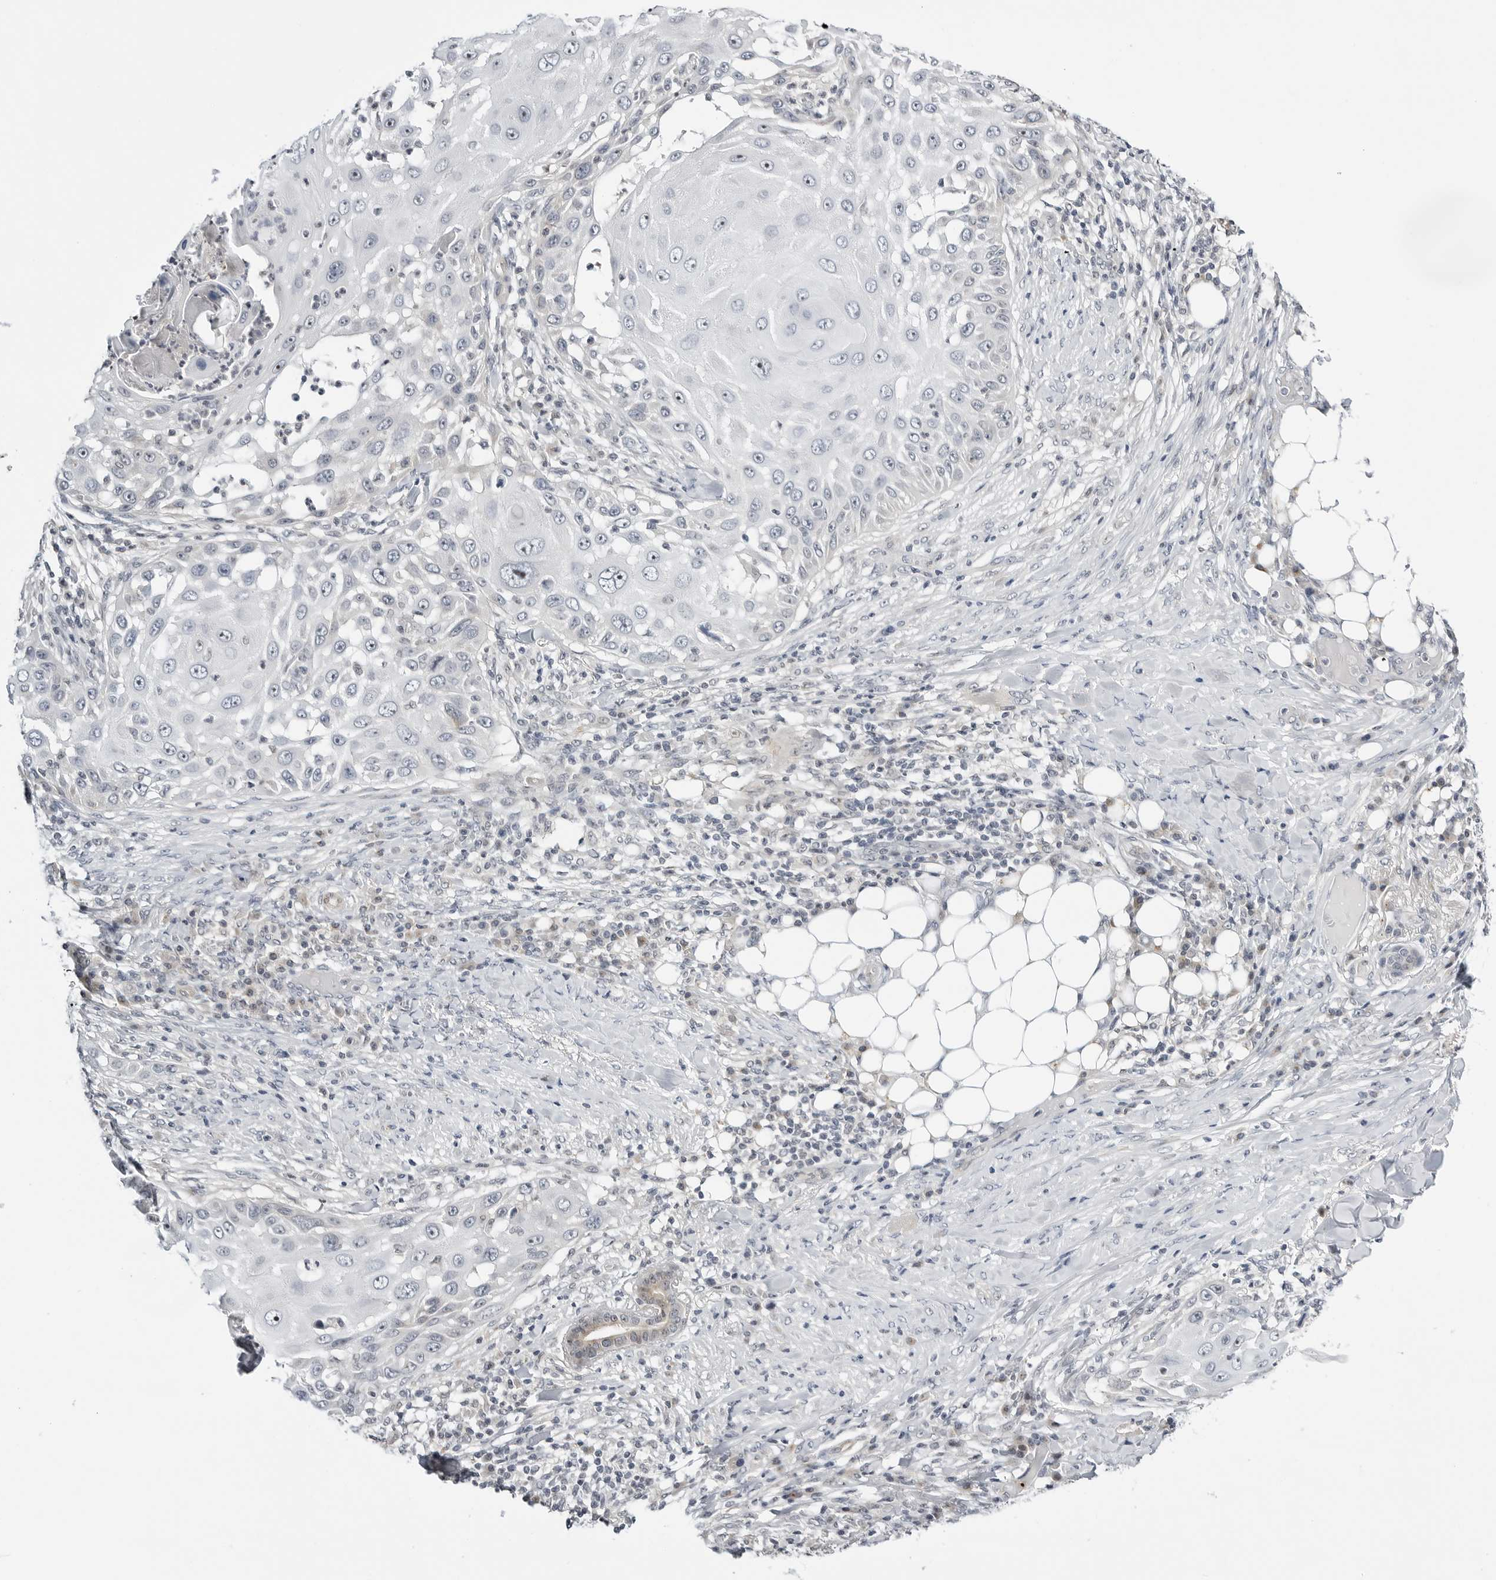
{"staining": {"intensity": "negative", "quantity": "none", "location": "none"}, "tissue": "skin cancer", "cell_type": "Tumor cells", "image_type": "cancer", "snomed": [{"axis": "morphology", "description": "Squamous cell carcinoma, NOS"}, {"axis": "topography", "description": "Skin"}], "caption": "DAB (3,3'-diaminobenzidine) immunohistochemical staining of skin squamous cell carcinoma exhibits no significant staining in tumor cells. The staining was performed using DAB (3,3'-diaminobenzidine) to visualize the protein expression in brown, while the nuclei were stained in blue with hematoxylin (Magnification: 20x).", "gene": "MAP2K5", "patient": {"sex": "female", "age": 44}}